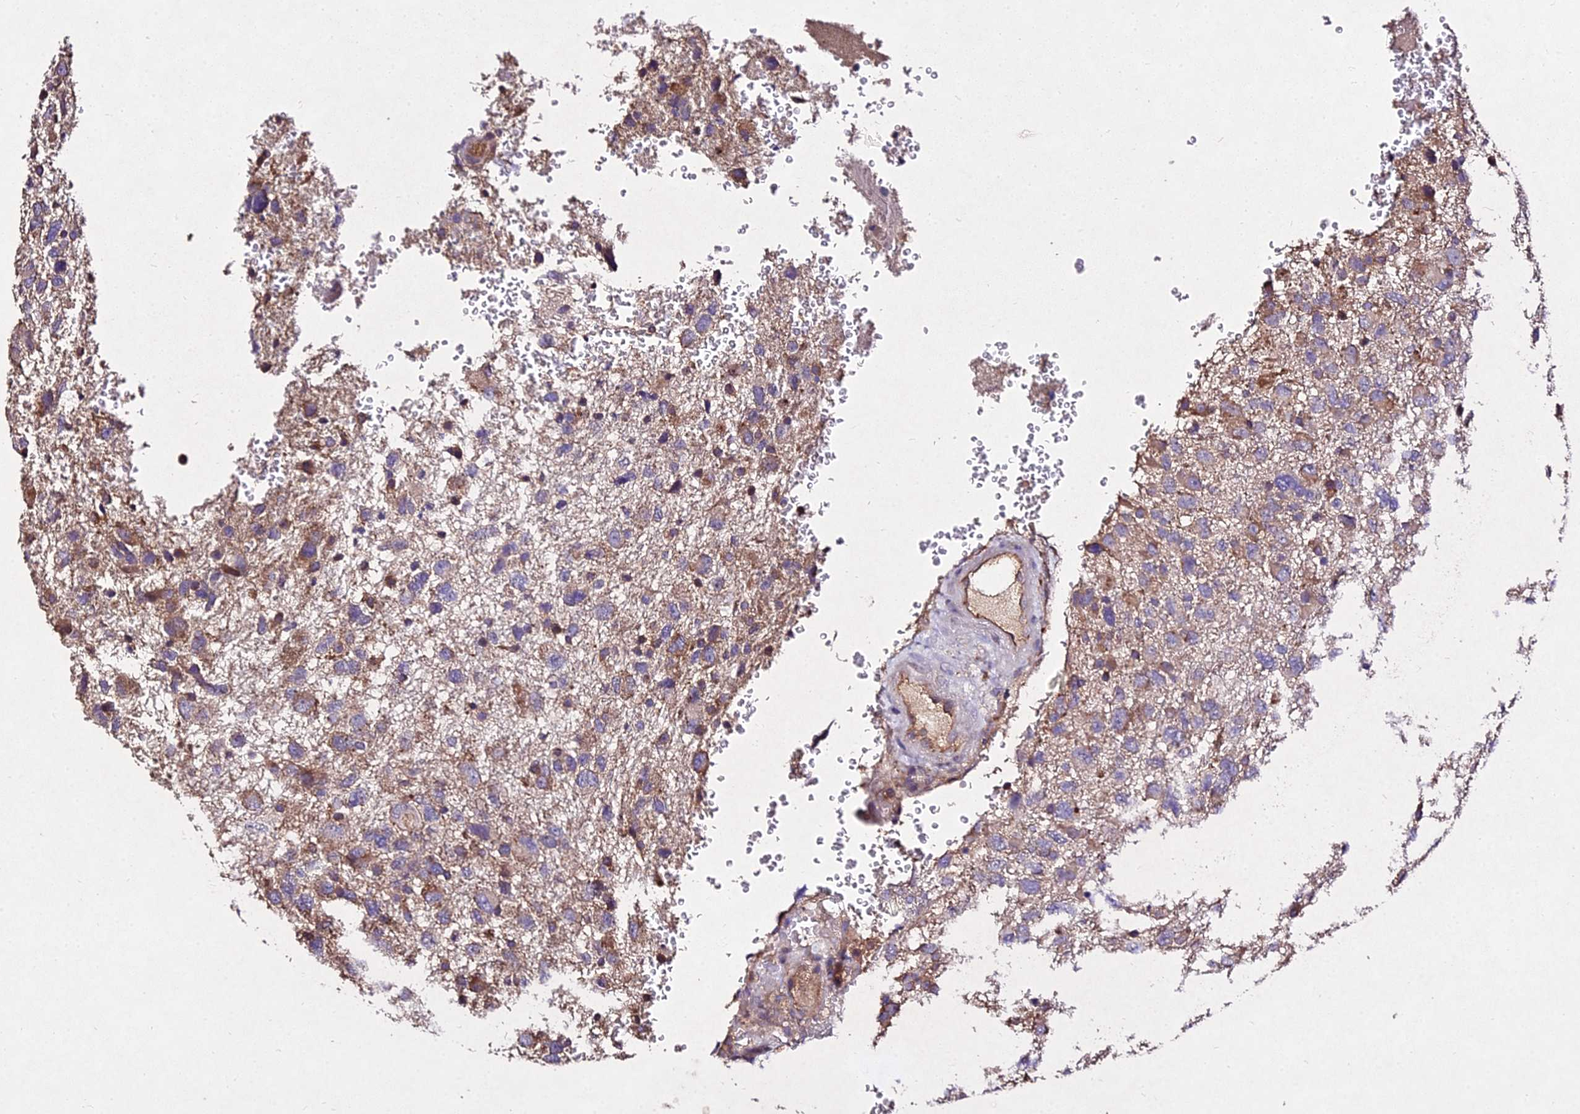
{"staining": {"intensity": "moderate", "quantity": "25%-75%", "location": "cytoplasmic/membranous"}, "tissue": "glioma", "cell_type": "Tumor cells", "image_type": "cancer", "snomed": [{"axis": "morphology", "description": "Glioma, malignant, High grade"}, {"axis": "topography", "description": "Brain"}], "caption": "Glioma stained for a protein (brown) demonstrates moderate cytoplasmic/membranous positive positivity in about 25%-75% of tumor cells.", "gene": "AP3M2", "patient": {"sex": "male", "age": 61}}